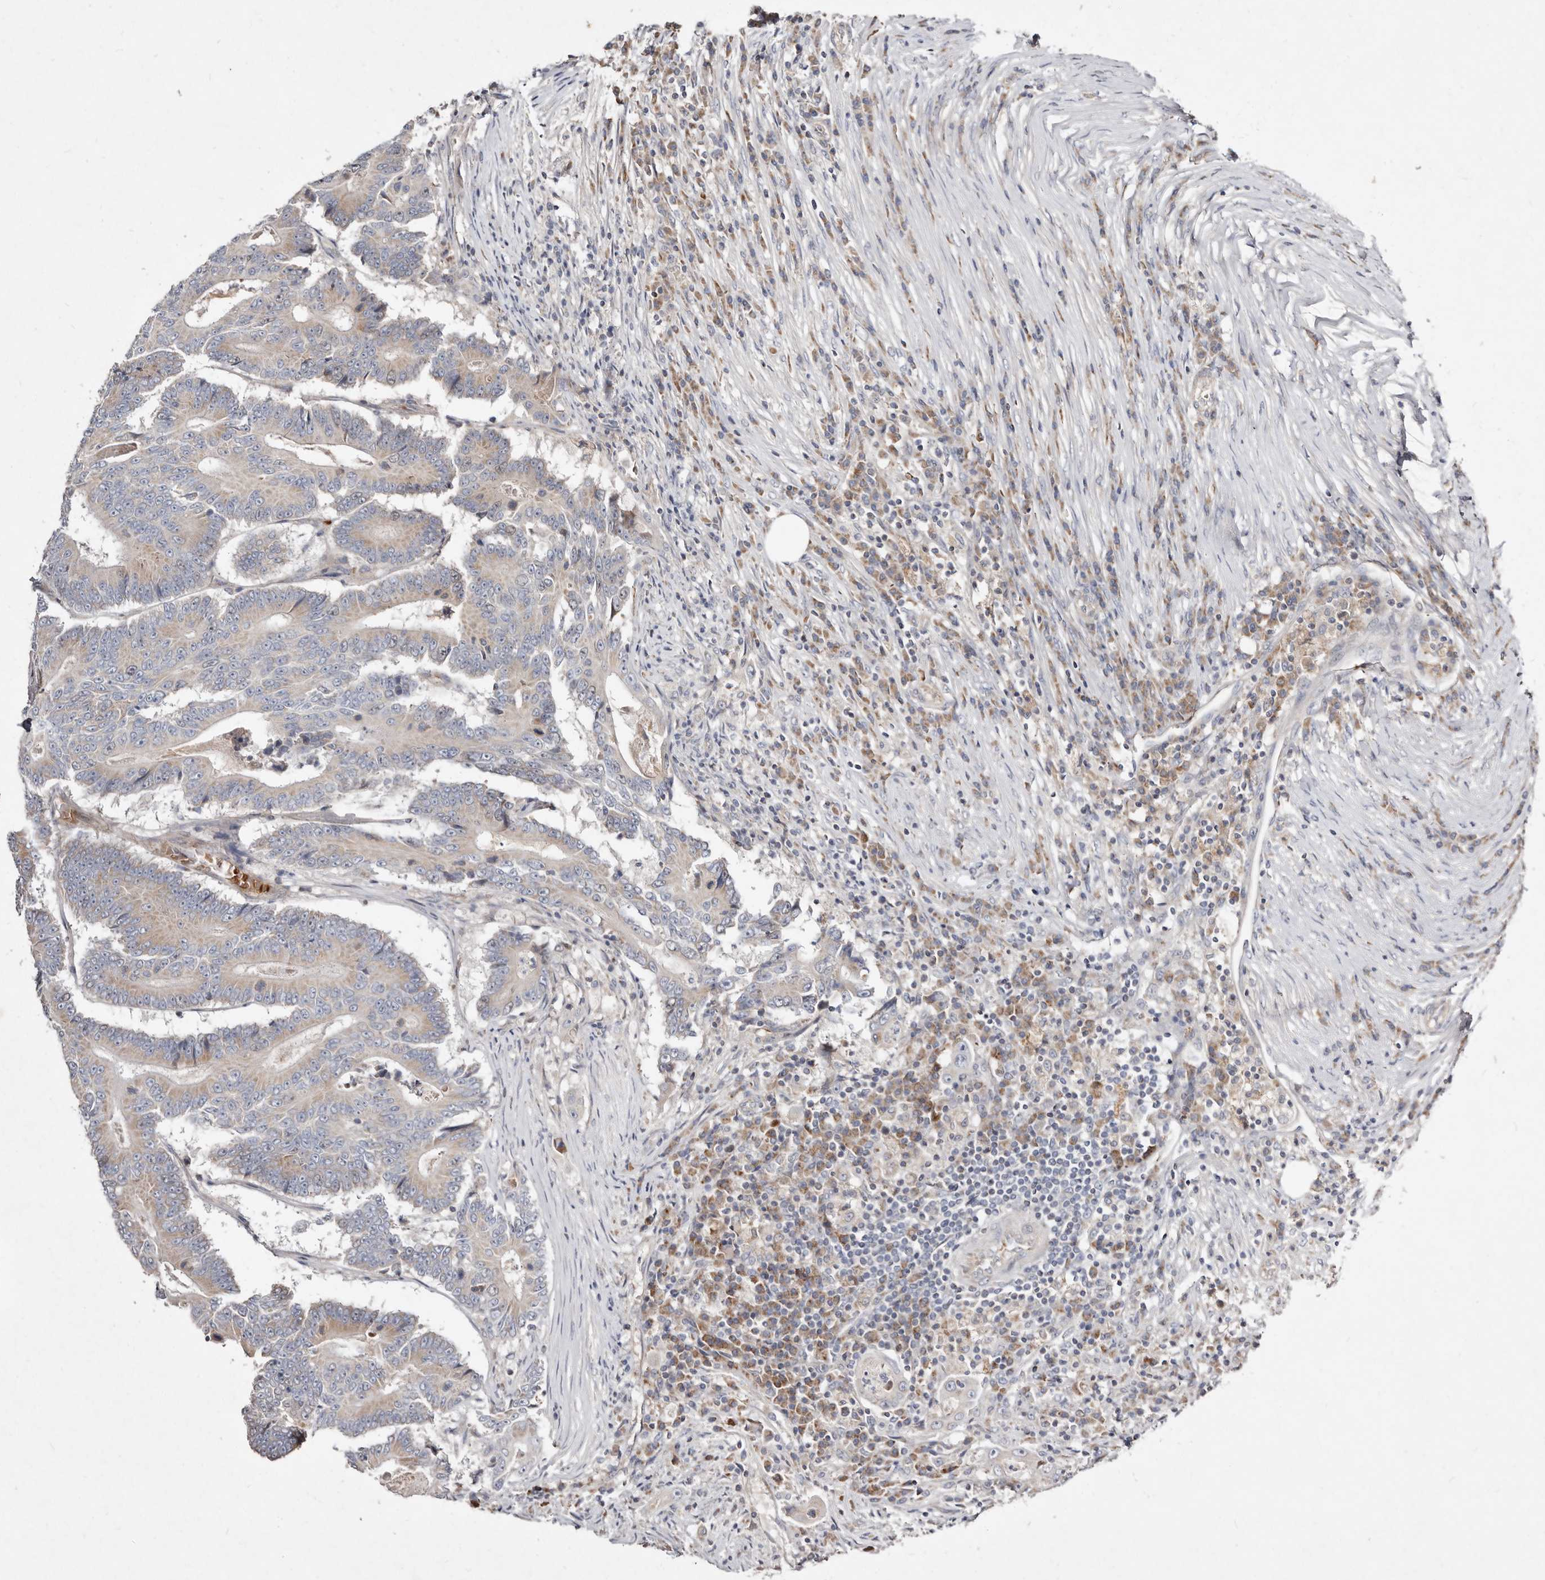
{"staining": {"intensity": "weak", "quantity": "<25%", "location": "cytoplasmic/membranous"}, "tissue": "colorectal cancer", "cell_type": "Tumor cells", "image_type": "cancer", "snomed": [{"axis": "morphology", "description": "Adenocarcinoma, NOS"}, {"axis": "topography", "description": "Colon"}], "caption": "The image shows no staining of tumor cells in colorectal adenocarcinoma.", "gene": "SLC25A20", "patient": {"sex": "male", "age": 83}}